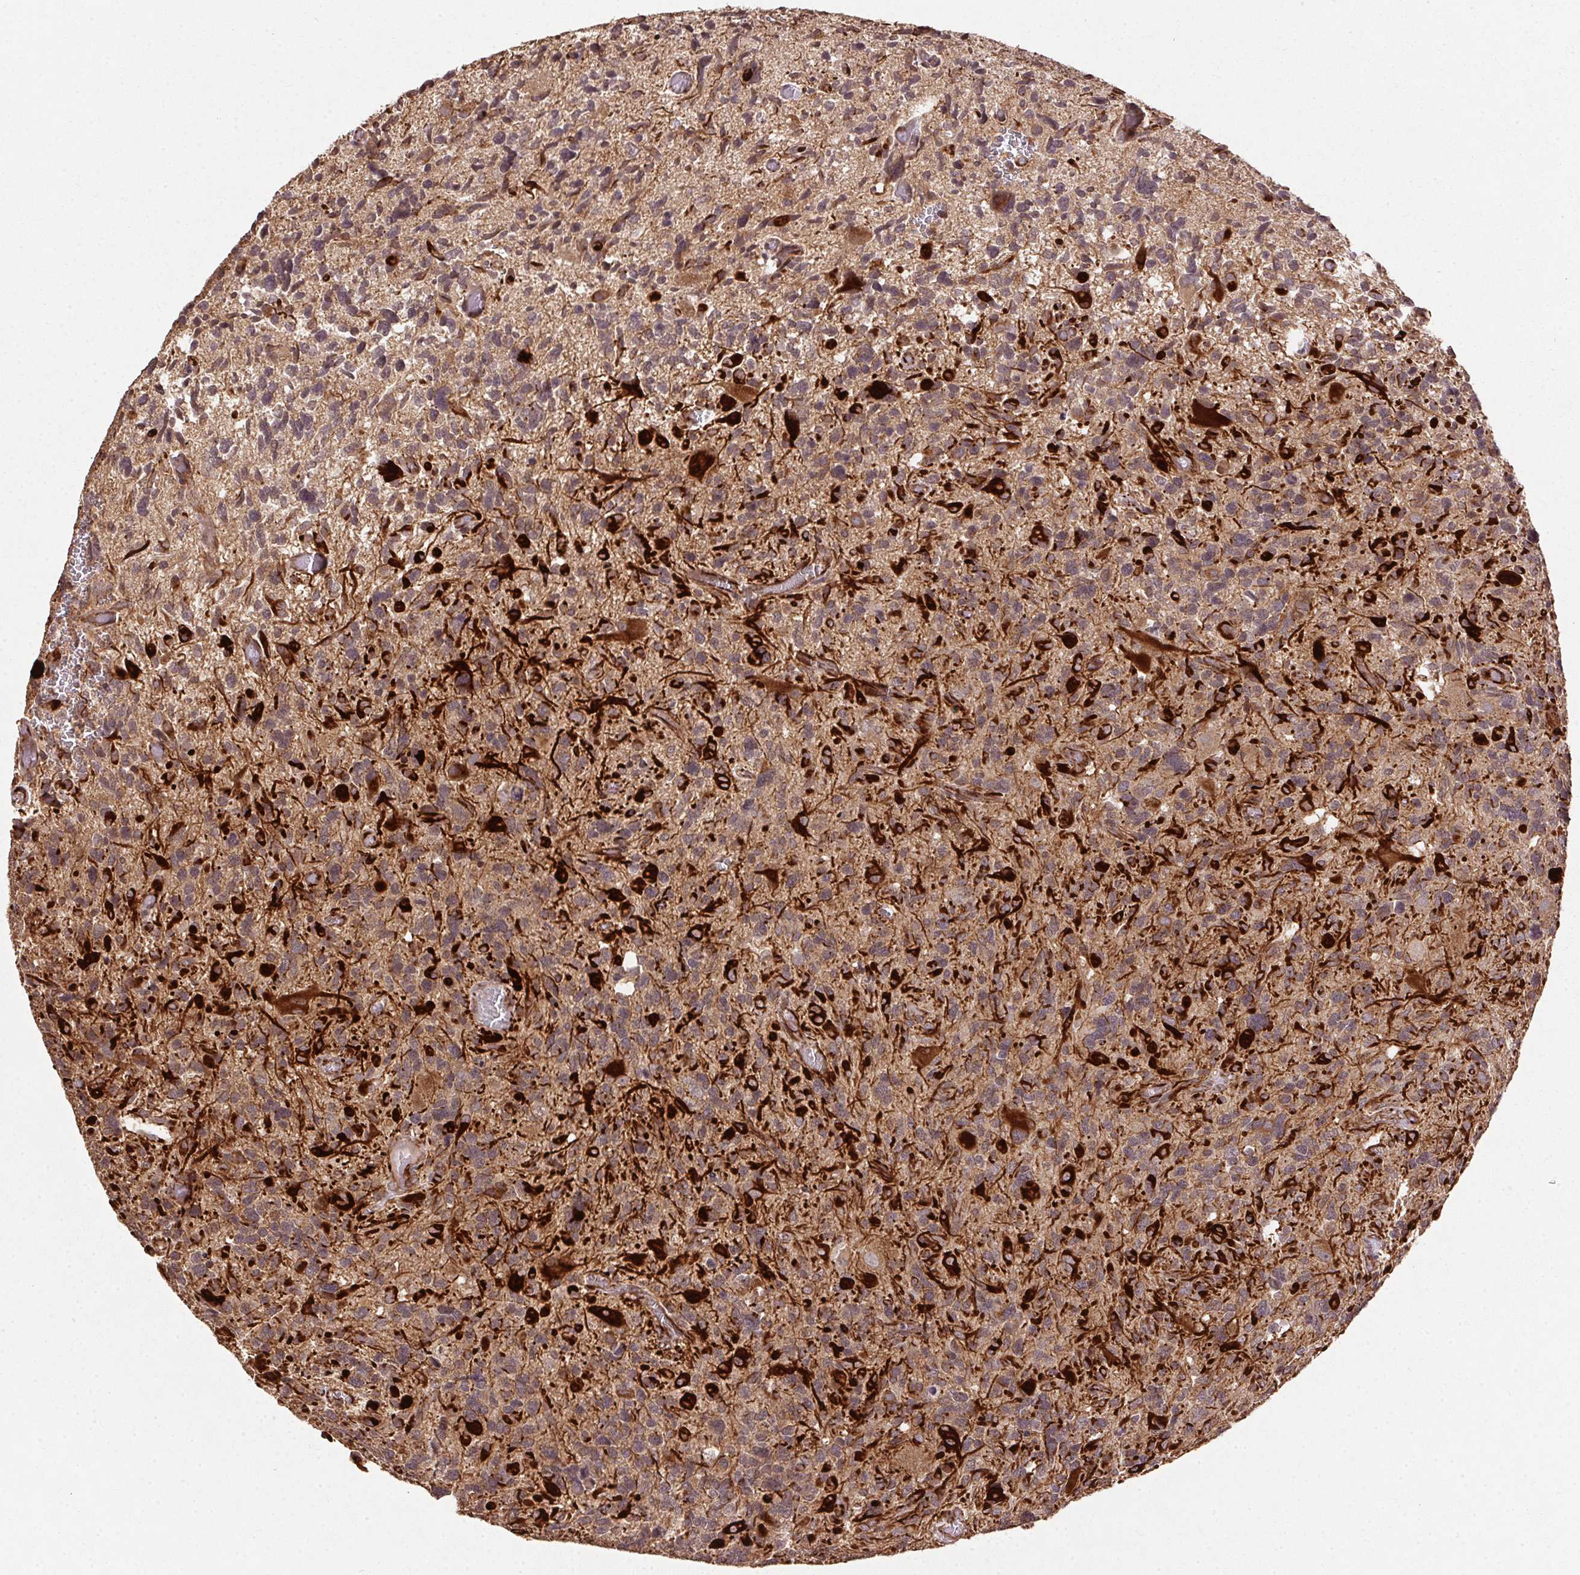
{"staining": {"intensity": "strong", "quantity": "25%-75%", "location": "cytoplasmic/membranous"}, "tissue": "glioma", "cell_type": "Tumor cells", "image_type": "cancer", "snomed": [{"axis": "morphology", "description": "Glioma, malignant, High grade"}, {"axis": "topography", "description": "Brain"}], "caption": "Glioma stained with a brown dye exhibits strong cytoplasmic/membranous positive positivity in approximately 25%-75% of tumor cells.", "gene": "SPRED2", "patient": {"sex": "male", "age": 49}}